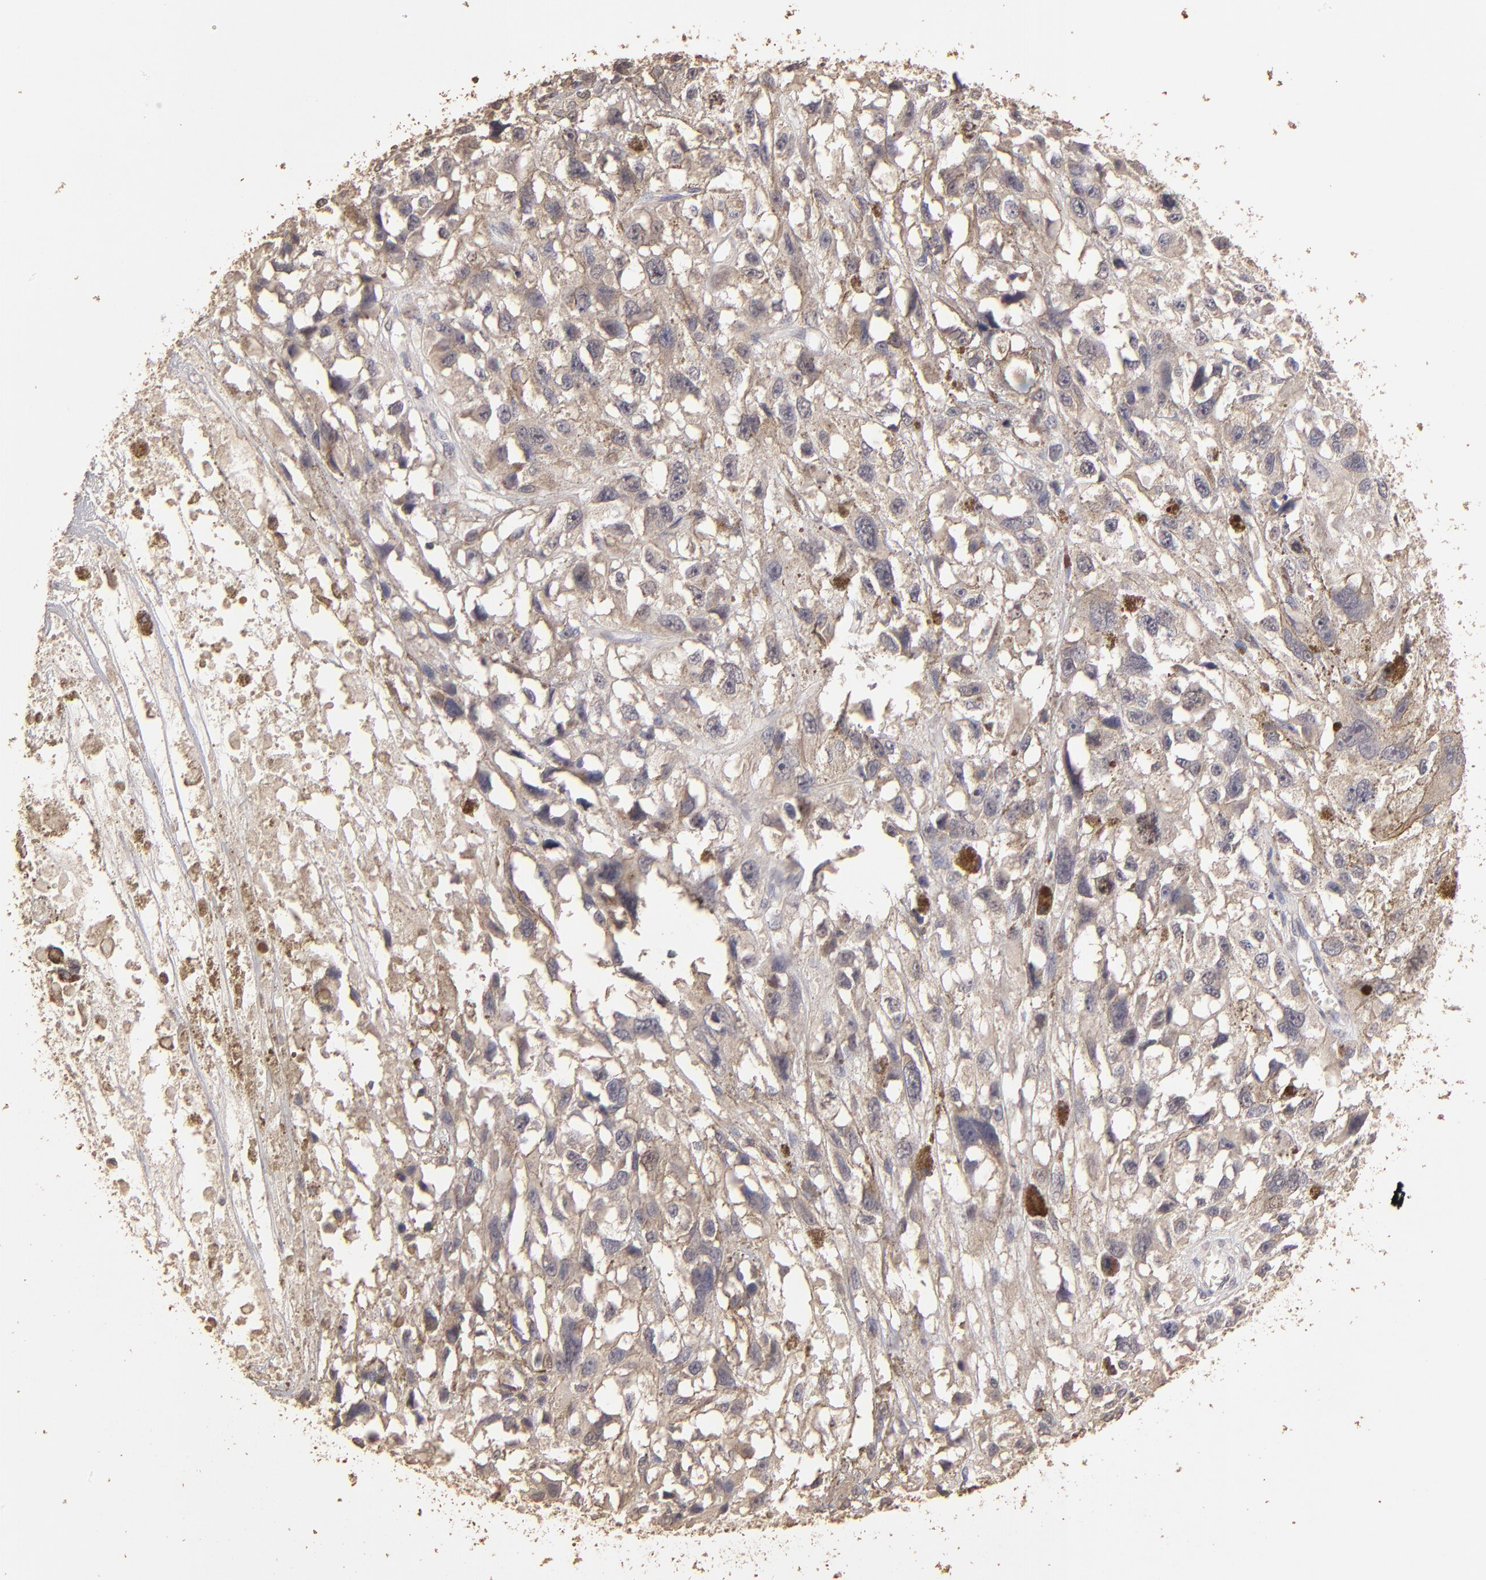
{"staining": {"intensity": "weak", "quantity": "25%-75%", "location": "cytoplasmic/membranous"}, "tissue": "melanoma", "cell_type": "Tumor cells", "image_type": "cancer", "snomed": [{"axis": "morphology", "description": "Malignant melanoma, Metastatic site"}, {"axis": "topography", "description": "Lymph node"}], "caption": "Protein staining shows weak cytoplasmic/membranous positivity in approximately 25%-75% of tumor cells in melanoma. The staining was performed using DAB (3,3'-diaminobenzidine) to visualize the protein expression in brown, while the nuclei were stained in blue with hematoxylin (Magnification: 20x).", "gene": "OPHN1", "patient": {"sex": "male", "age": 59}}